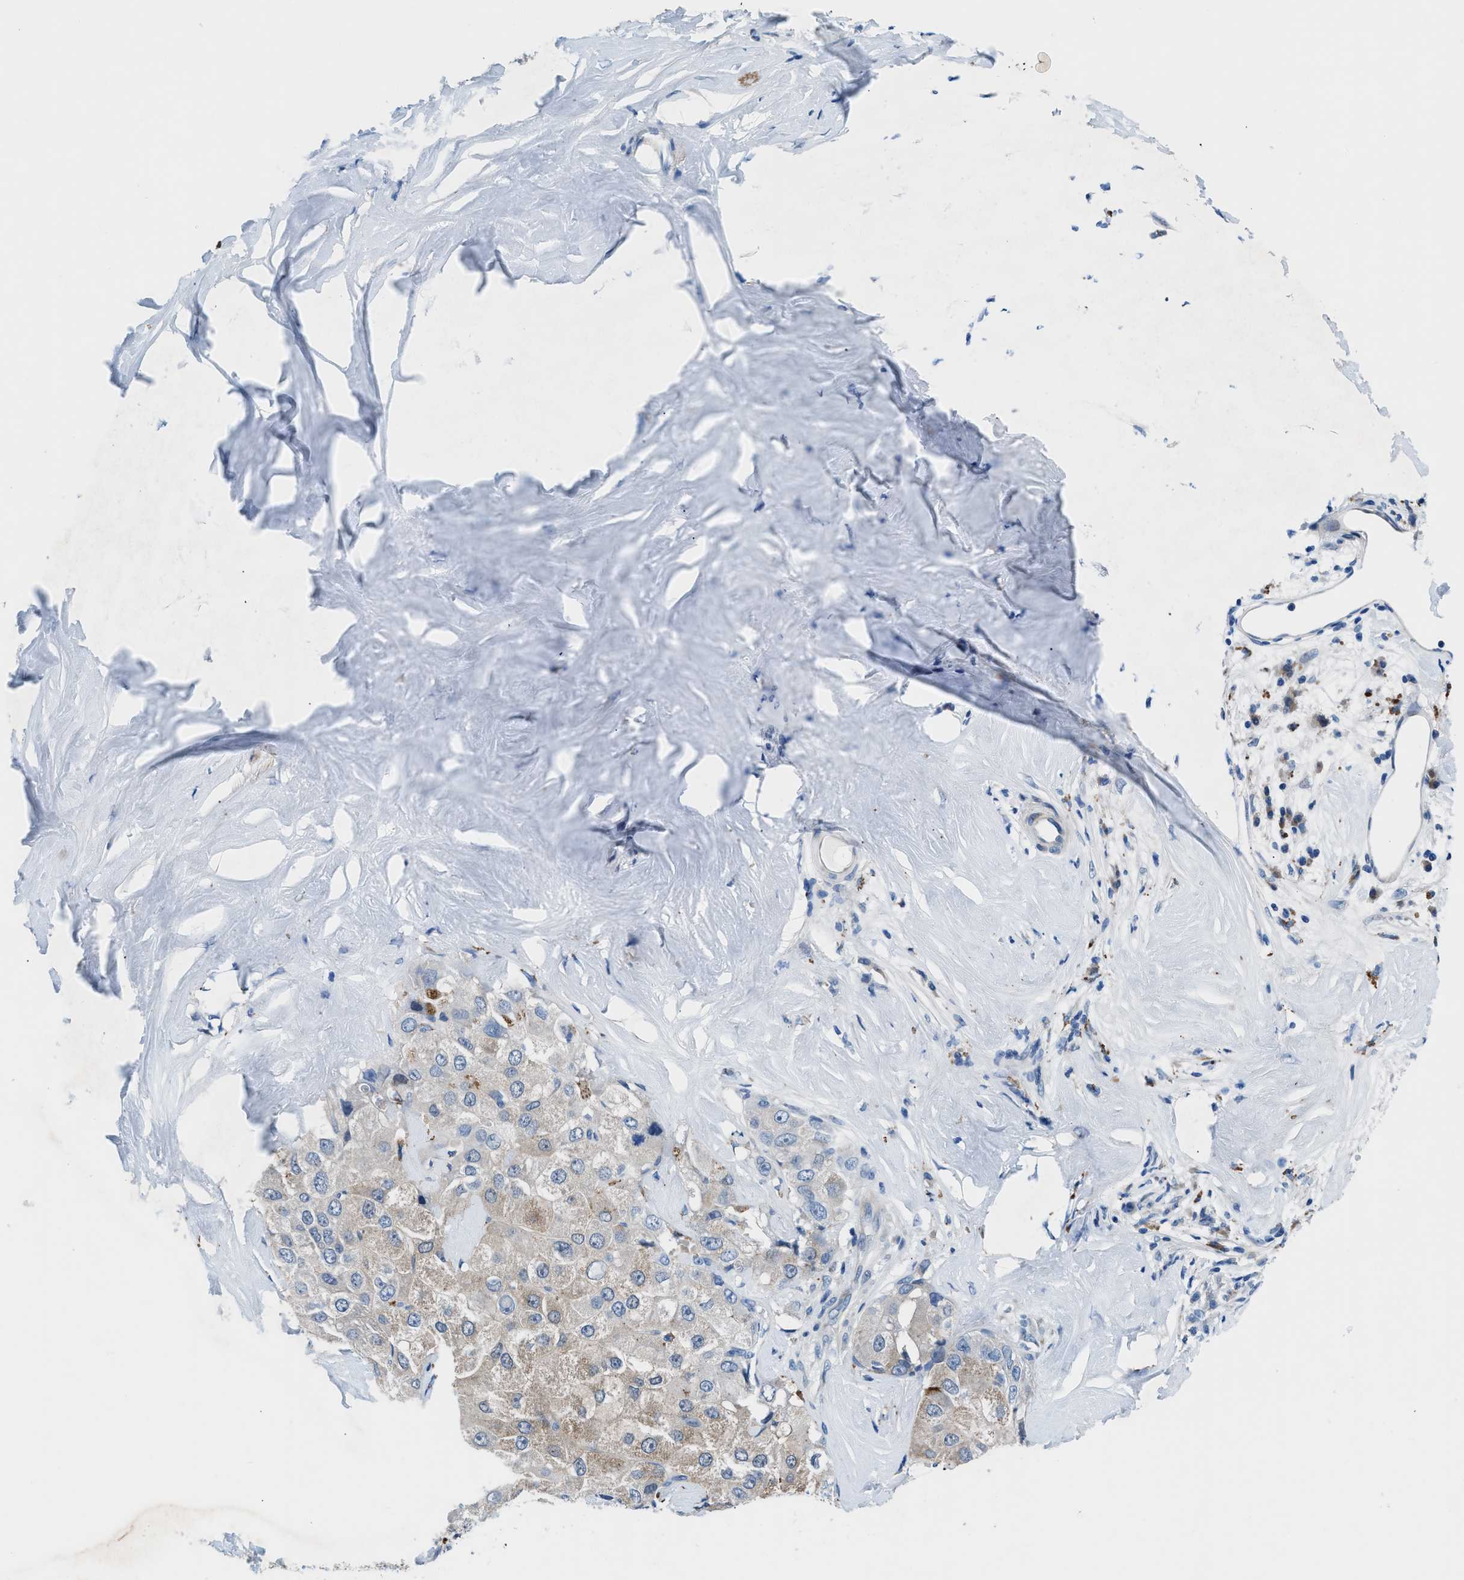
{"staining": {"intensity": "weak", "quantity": ">75%", "location": "cytoplasmic/membranous"}, "tissue": "liver cancer", "cell_type": "Tumor cells", "image_type": "cancer", "snomed": [{"axis": "morphology", "description": "Carcinoma, Hepatocellular, NOS"}, {"axis": "topography", "description": "Liver"}], "caption": "Brown immunohistochemical staining in liver hepatocellular carcinoma reveals weak cytoplasmic/membranous expression in approximately >75% of tumor cells. (Brightfield microscopy of DAB IHC at high magnification).", "gene": "UAP1", "patient": {"sex": "male", "age": 80}}